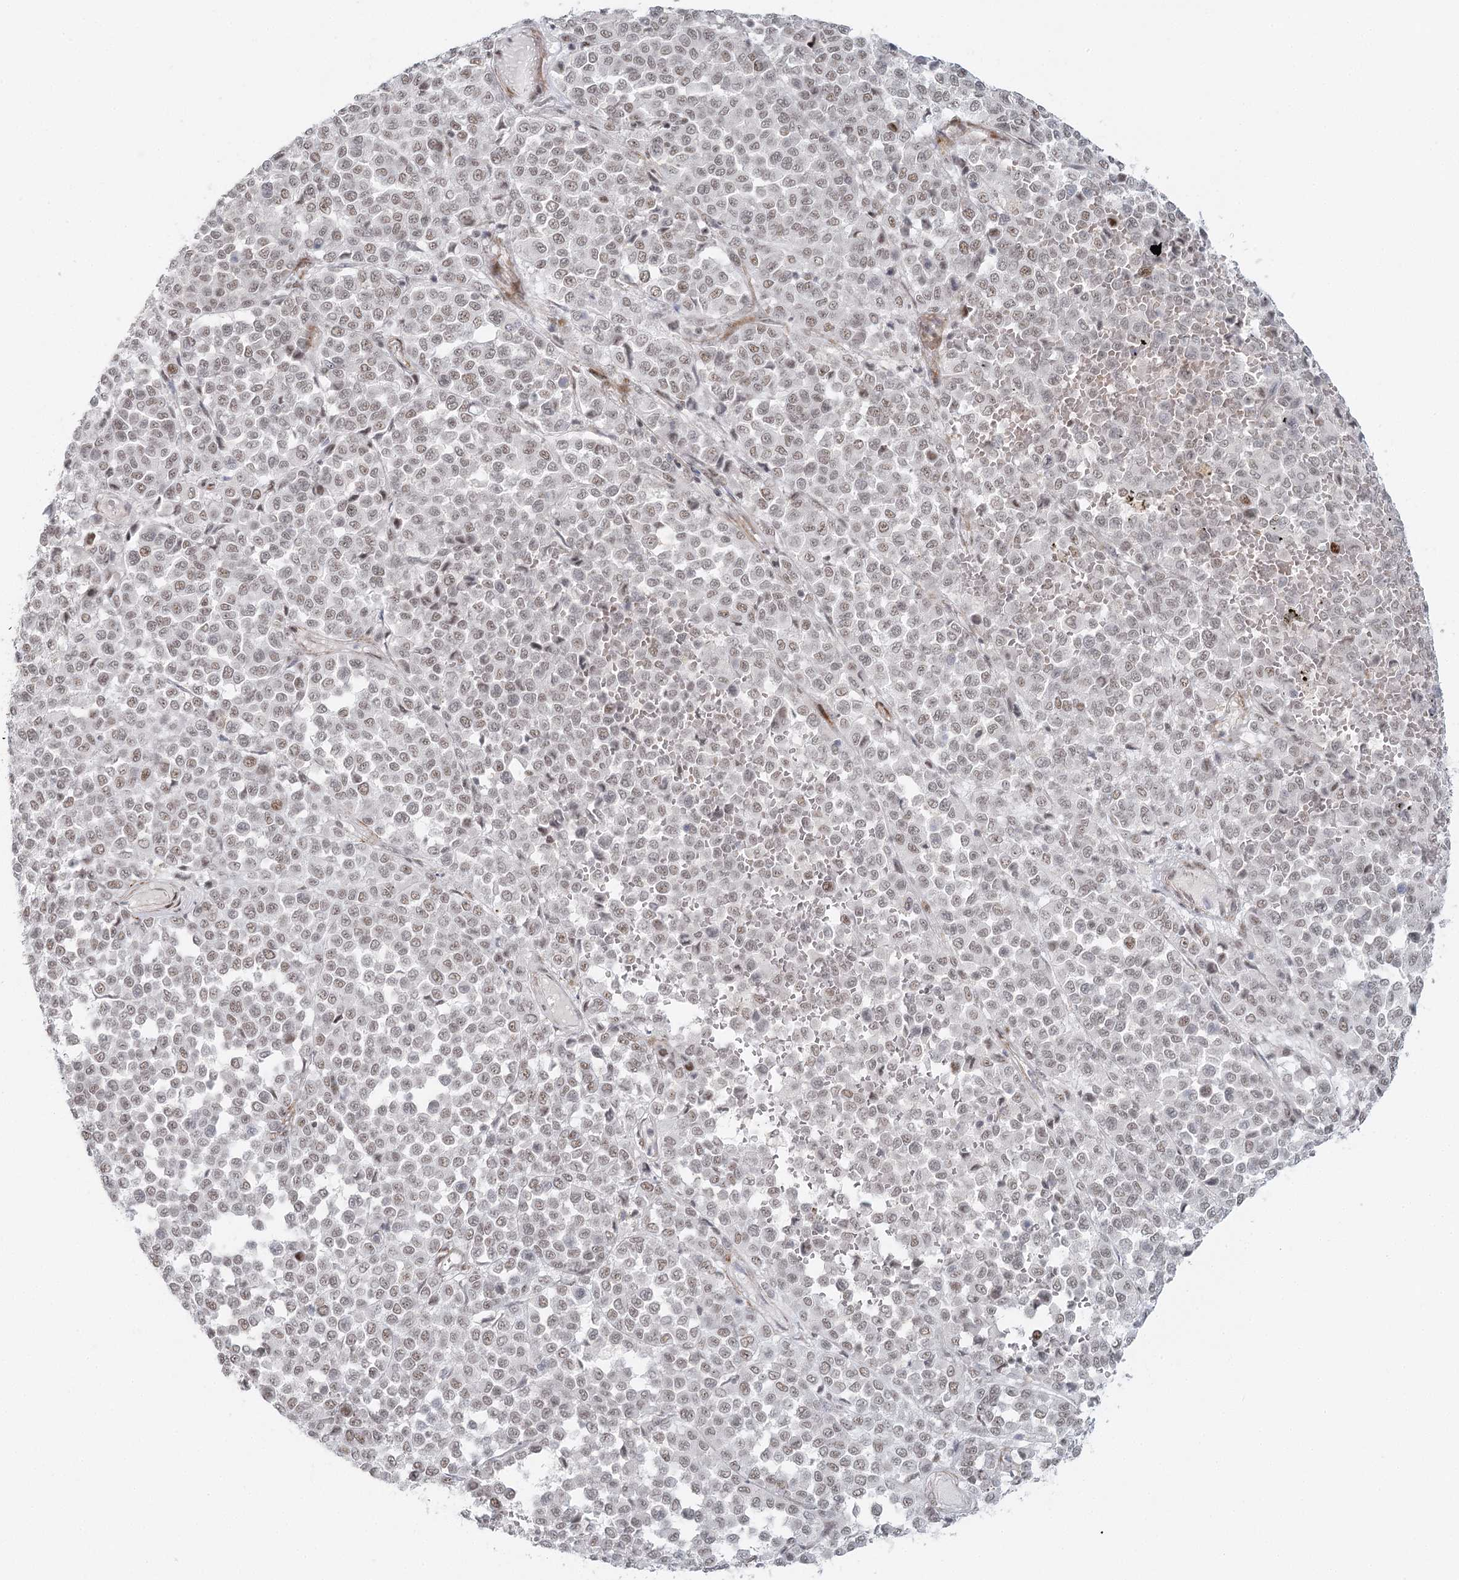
{"staining": {"intensity": "weak", "quantity": "25%-75%", "location": "nuclear"}, "tissue": "melanoma", "cell_type": "Tumor cells", "image_type": "cancer", "snomed": [{"axis": "morphology", "description": "Malignant melanoma, Metastatic site"}, {"axis": "topography", "description": "Pancreas"}], "caption": "A brown stain labels weak nuclear positivity of a protein in malignant melanoma (metastatic site) tumor cells.", "gene": "U2SURP", "patient": {"sex": "female", "age": 30}}